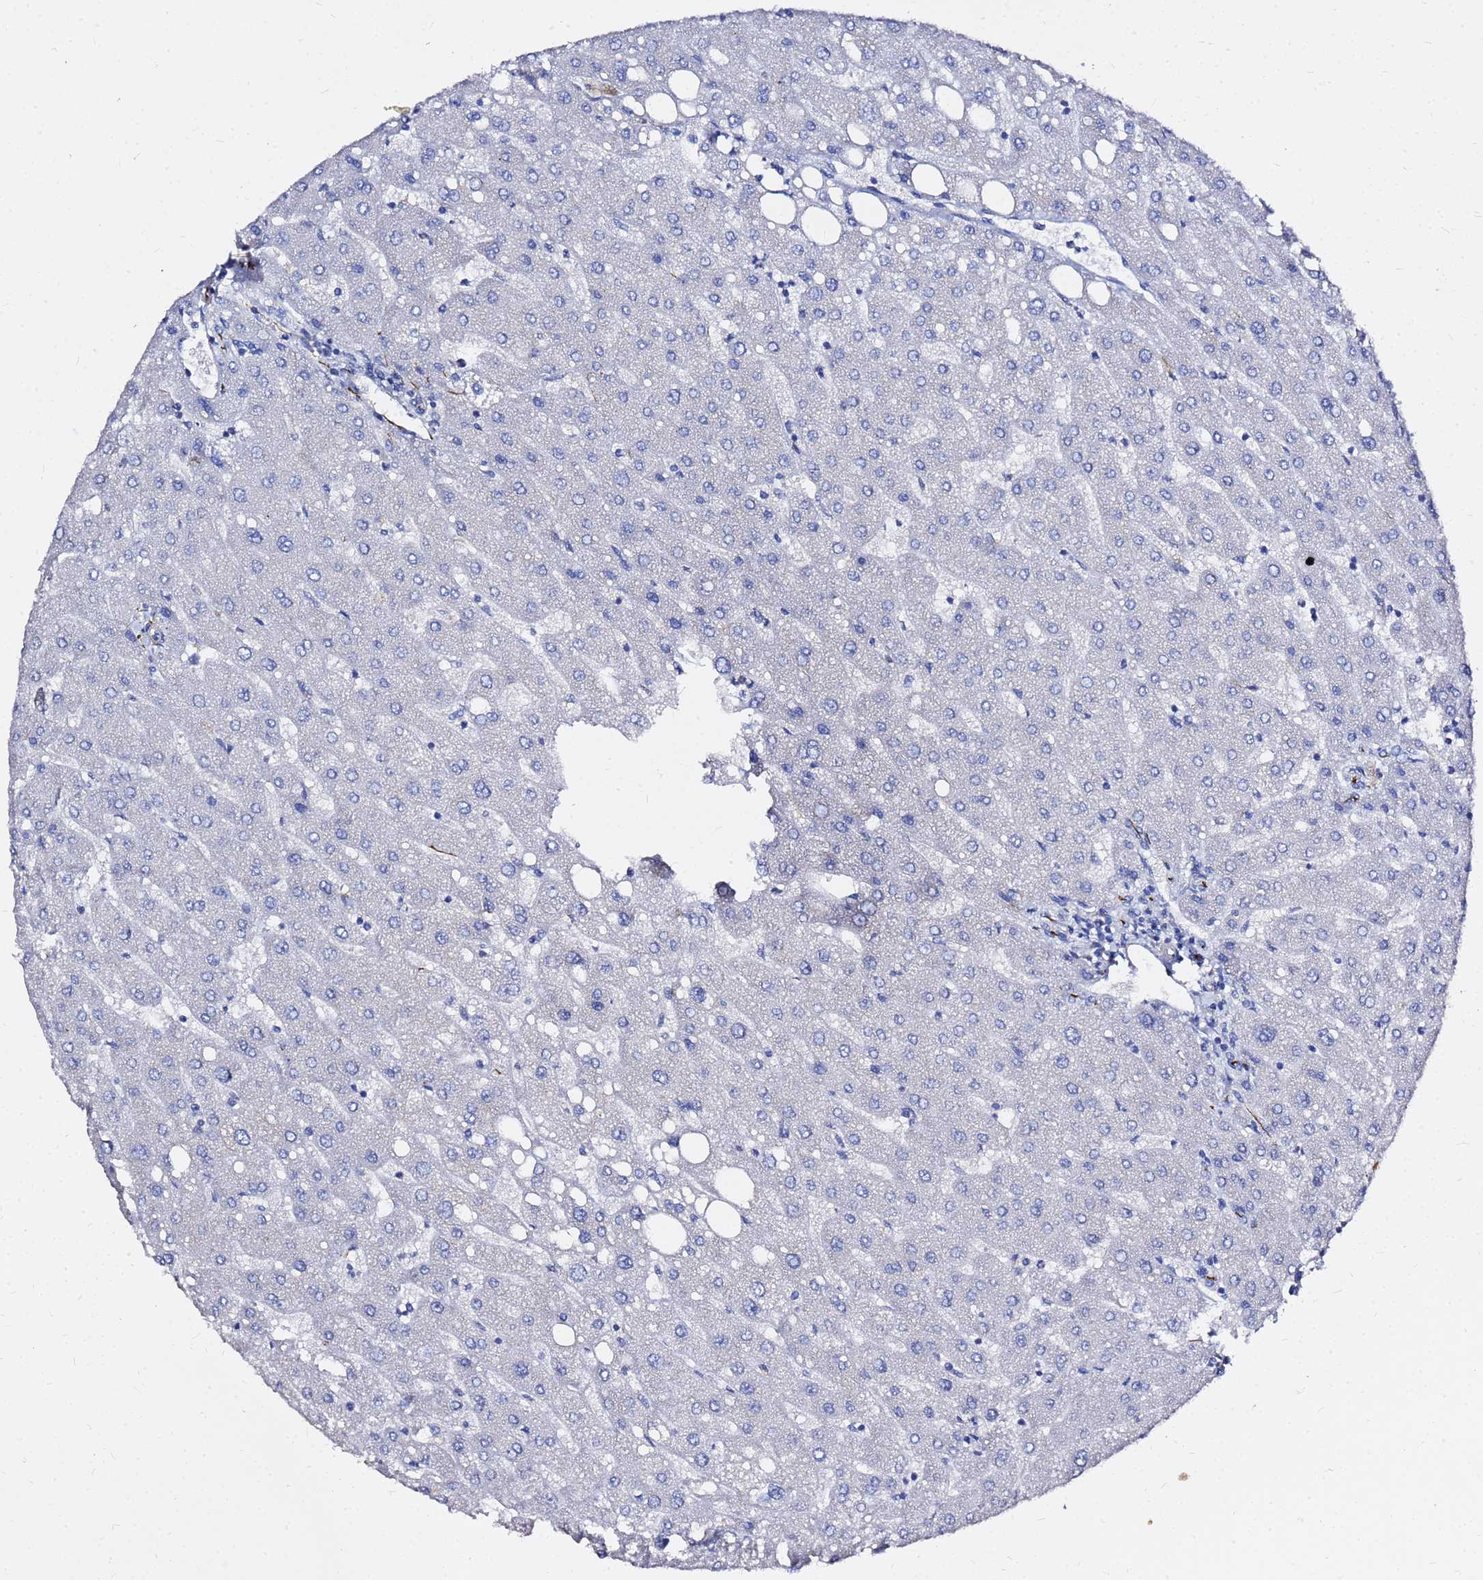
{"staining": {"intensity": "moderate", "quantity": "<25%", "location": "cytoplasmic/membranous"}, "tissue": "liver", "cell_type": "Cholangiocytes", "image_type": "normal", "snomed": [{"axis": "morphology", "description": "Normal tissue, NOS"}, {"axis": "topography", "description": "Liver"}], "caption": "Immunohistochemical staining of unremarkable human liver demonstrates low levels of moderate cytoplasmic/membranous expression in approximately <25% of cholangiocytes.", "gene": "TUBA8", "patient": {"sex": "male", "age": 67}}